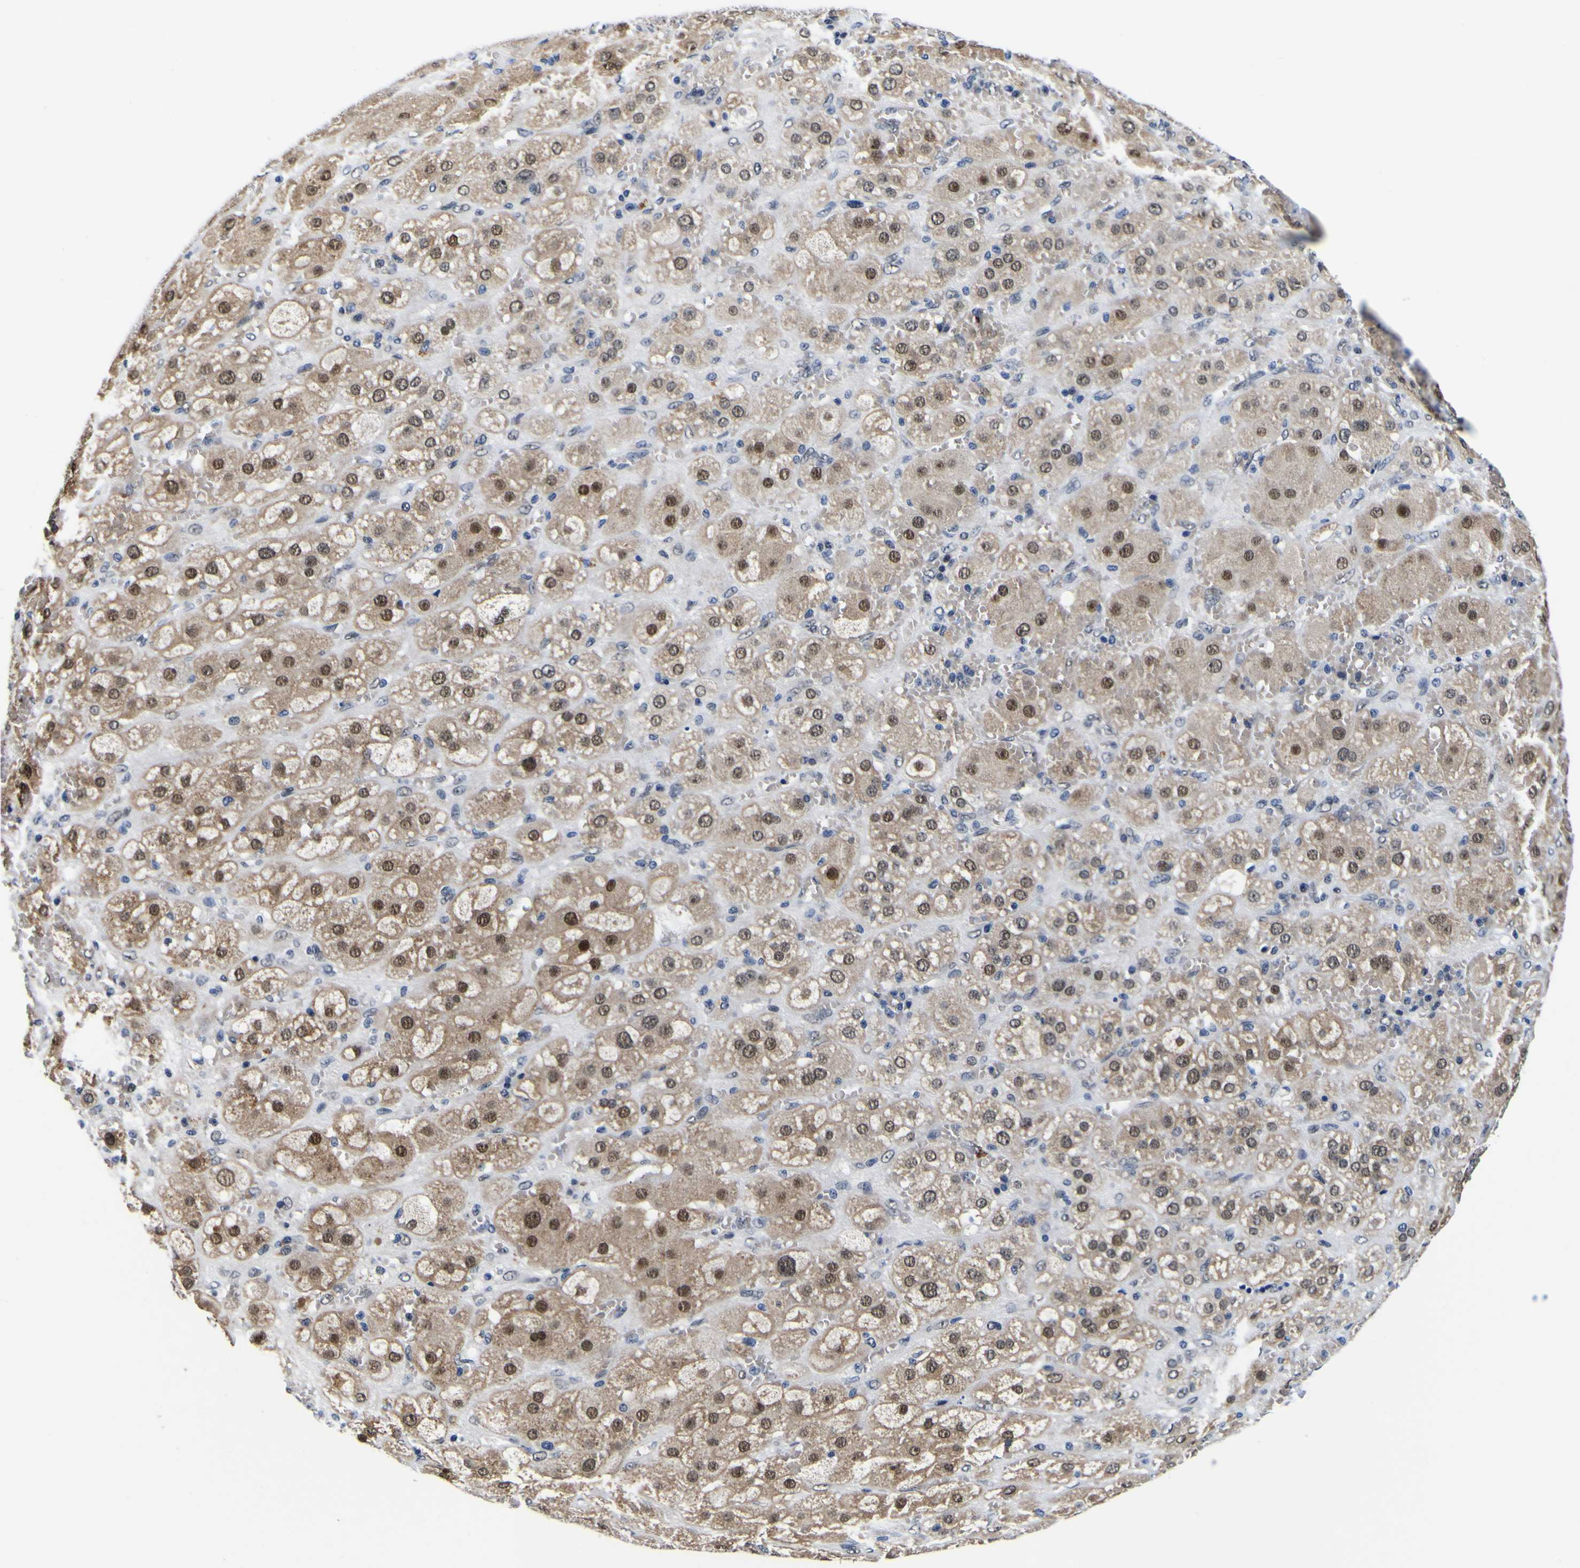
{"staining": {"intensity": "strong", "quantity": ">75%", "location": "cytoplasmic/membranous,nuclear"}, "tissue": "adrenal gland", "cell_type": "Glandular cells", "image_type": "normal", "snomed": [{"axis": "morphology", "description": "Normal tissue, NOS"}, {"axis": "topography", "description": "Adrenal gland"}], "caption": "Normal adrenal gland demonstrates strong cytoplasmic/membranous,nuclear staining in about >75% of glandular cells (Stains: DAB (3,3'-diaminobenzidine) in brown, nuclei in blue, Microscopy: brightfield microscopy at high magnification)..", "gene": "CUL4B", "patient": {"sex": "female", "age": 47}}